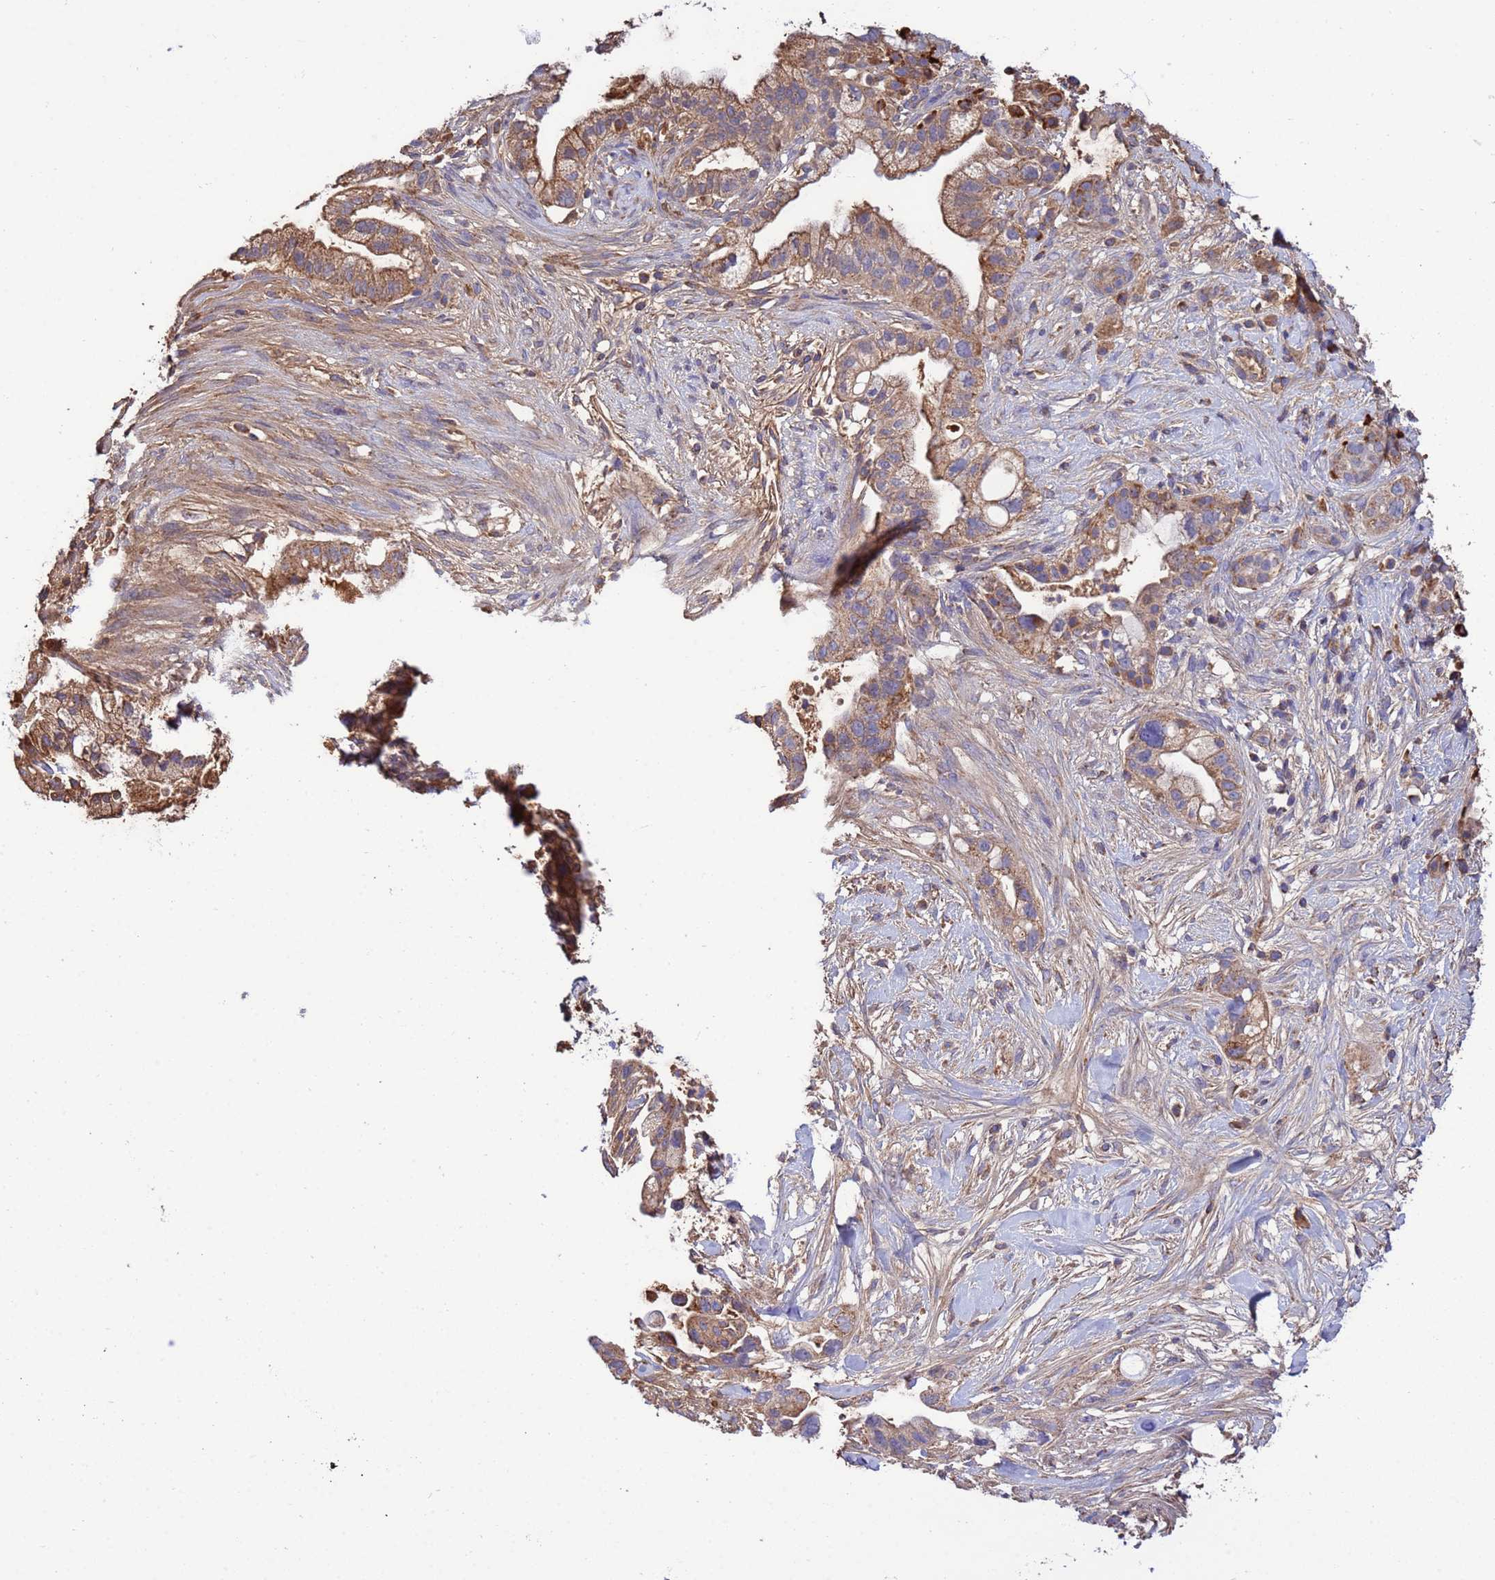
{"staining": {"intensity": "moderate", "quantity": "25%-75%", "location": "cytoplasmic/membranous"}, "tissue": "pancreatic cancer", "cell_type": "Tumor cells", "image_type": "cancer", "snomed": [{"axis": "morphology", "description": "Adenocarcinoma, NOS"}, {"axis": "topography", "description": "Pancreas"}], "caption": "Pancreatic cancer tissue displays moderate cytoplasmic/membranous positivity in about 25%-75% of tumor cells The staining is performed using DAB (3,3'-diaminobenzidine) brown chromogen to label protein expression. The nuclei are counter-stained blue using hematoxylin.", "gene": "GLUD1", "patient": {"sex": "male", "age": 44}}